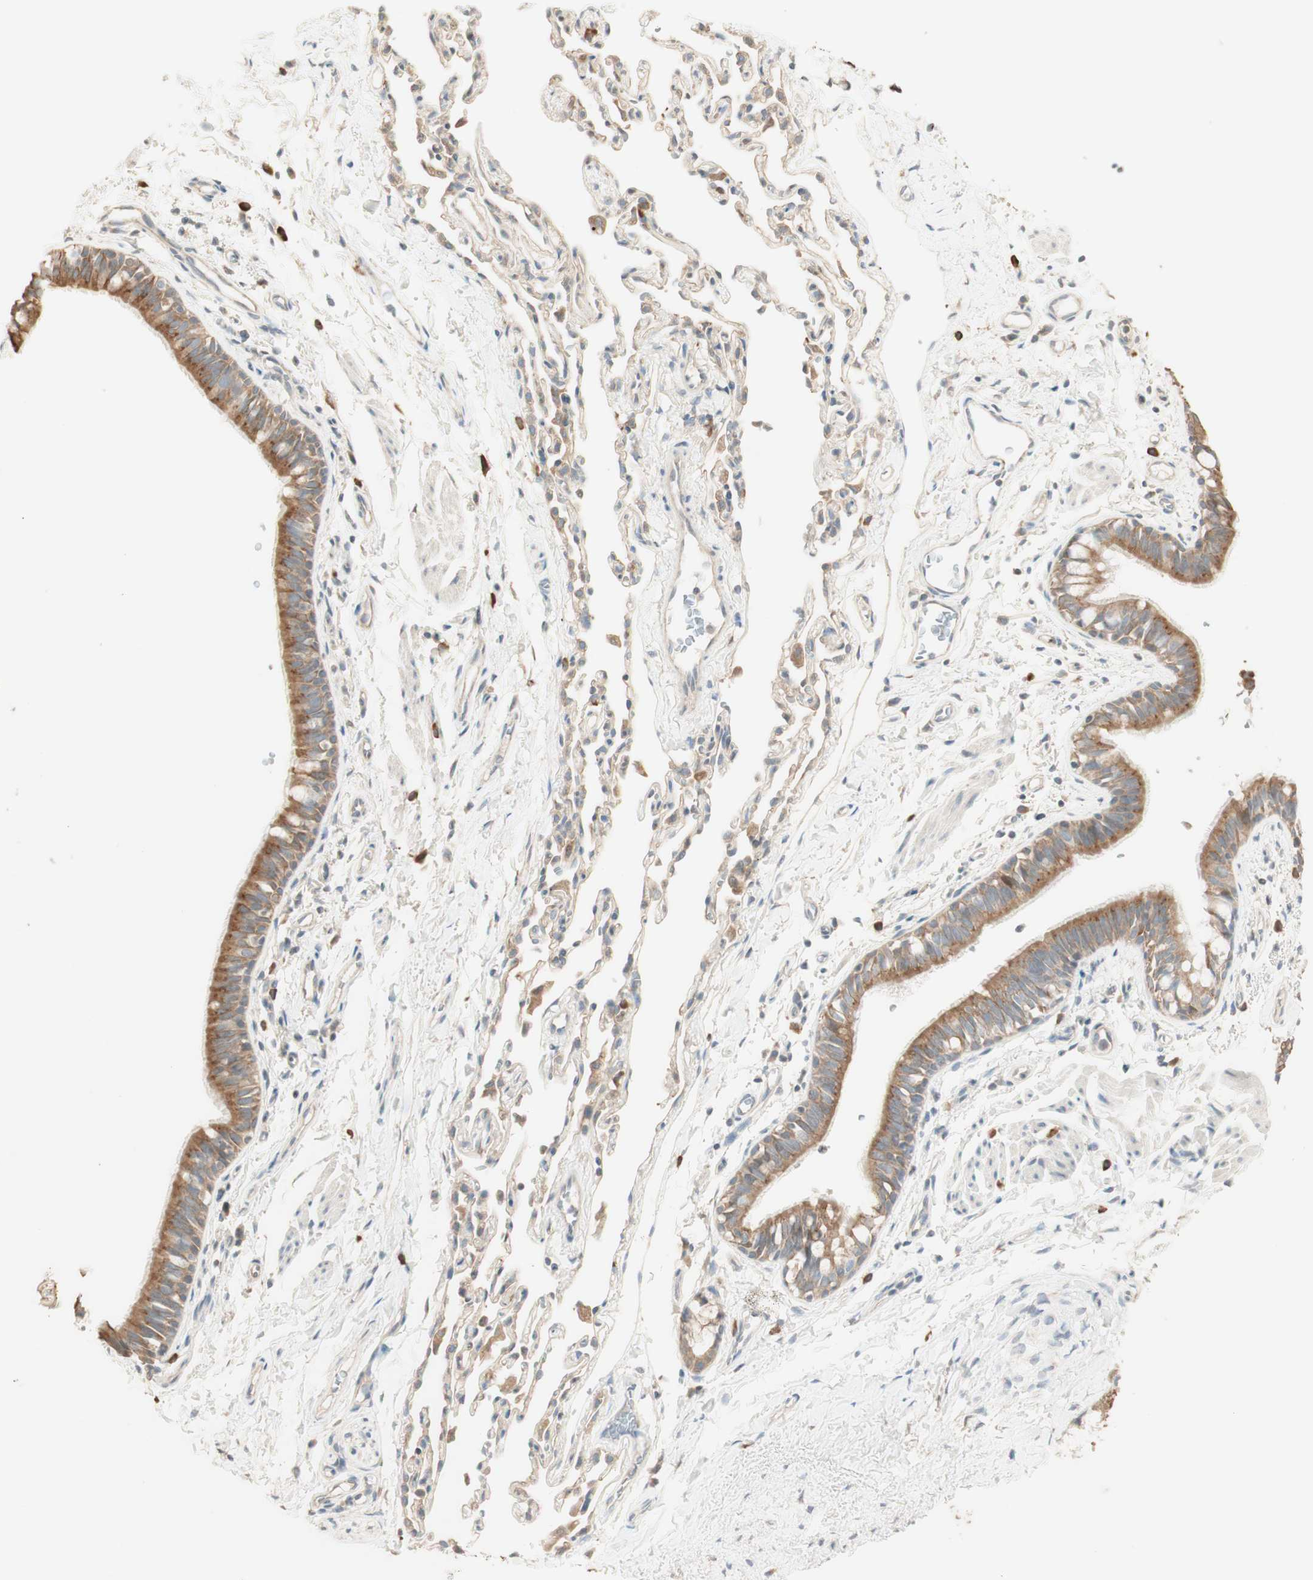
{"staining": {"intensity": "moderate", "quantity": ">75%", "location": "cytoplasmic/membranous"}, "tissue": "bronchus", "cell_type": "Respiratory epithelial cells", "image_type": "normal", "snomed": [{"axis": "morphology", "description": "Normal tissue, NOS"}, {"axis": "topography", "description": "Bronchus"}, {"axis": "topography", "description": "Lung"}], "caption": "Respiratory epithelial cells display medium levels of moderate cytoplasmic/membranous staining in about >75% of cells in benign human bronchus. (Brightfield microscopy of DAB IHC at high magnification).", "gene": "CLCN2", "patient": {"sex": "male", "age": 64}}